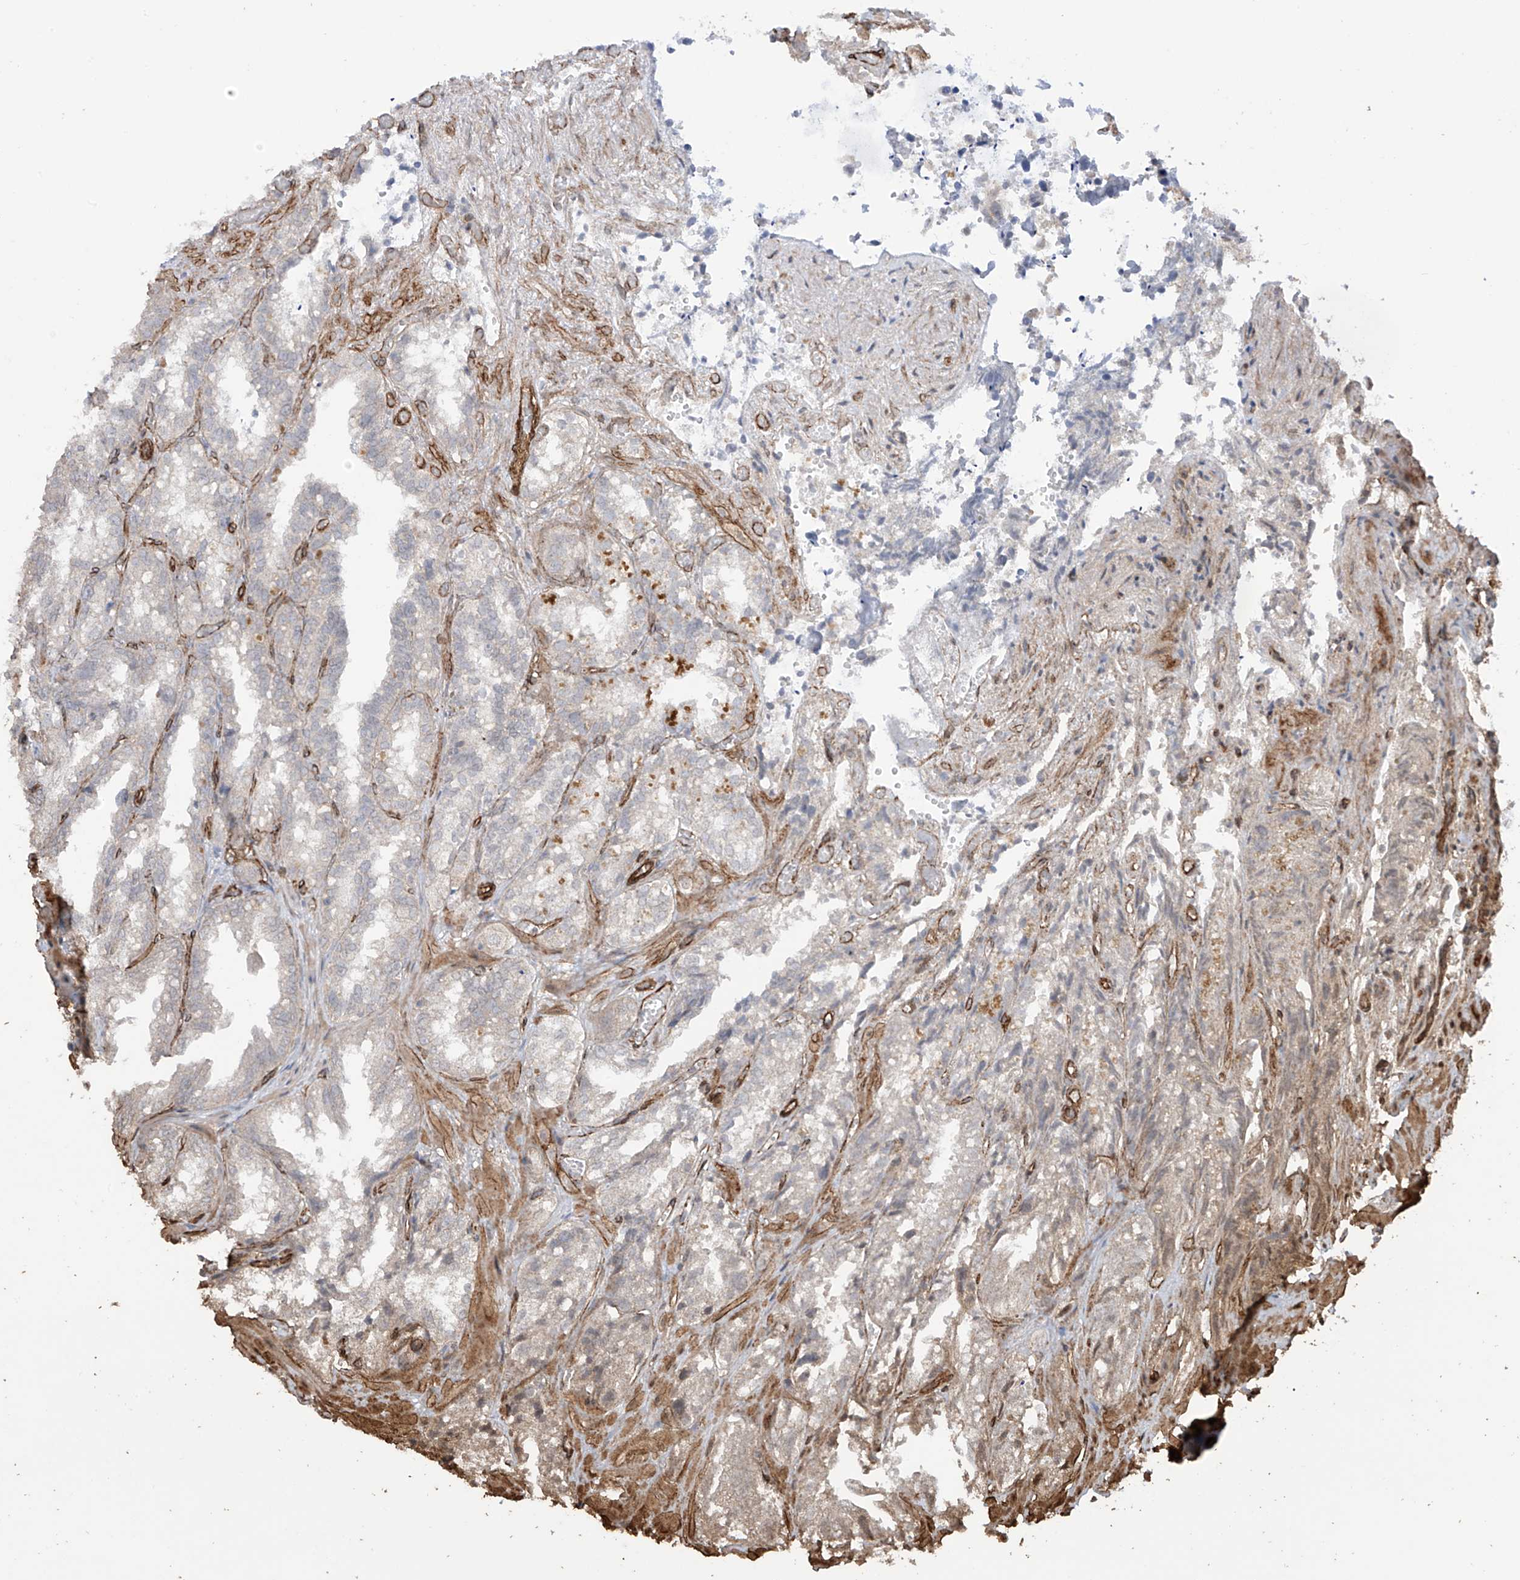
{"staining": {"intensity": "weak", "quantity": "25%-75%", "location": "cytoplasmic/membranous"}, "tissue": "seminal vesicle", "cell_type": "Glandular cells", "image_type": "normal", "snomed": [{"axis": "morphology", "description": "Normal tissue, NOS"}, {"axis": "topography", "description": "Prostate"}, {"axis": "topography", "description": "Seminal veicle"}], "caption": "Glandular cells reveal low levels of weak cytoplasmic/membranous staining in about 25%-75% of cells in normal human seminal vesicle.", "gene": "TTLL5", "patient": {"sex": "male", "age": 51}}